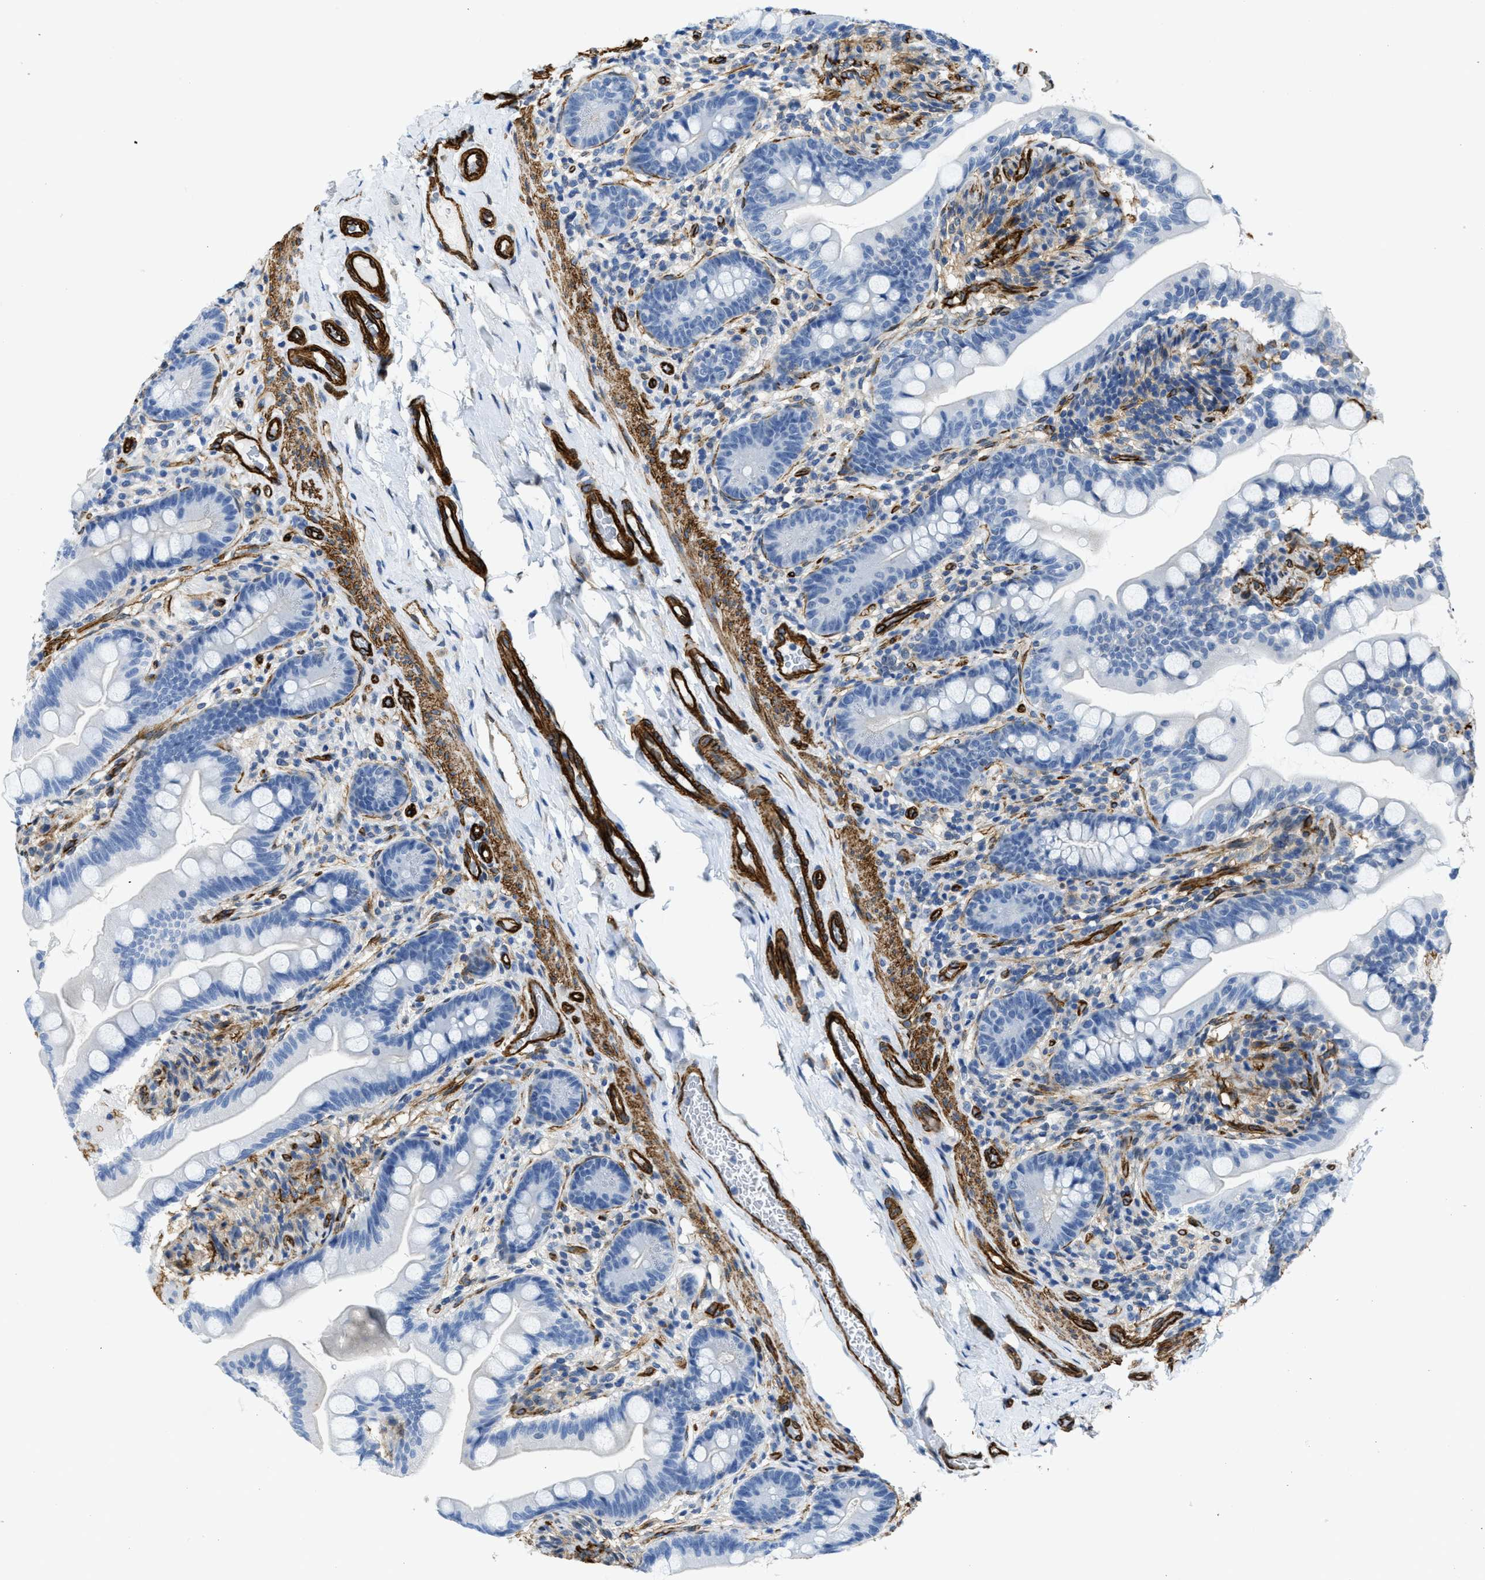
{"staining": {"intensity": "negative", "quantity": "none", "location": "none"}, "tissue": "small intestine", "cell_type": "Glandular cells", "image_type": "normal", "snomed": [{"axis": "morphology", "description": "Normal tissue, NOS"}, {"axis": "topography", "description": "Small intestine"}], "caption": "Glandular cells show no significant protein expression in unremarkable small intestine. (Stains: DAB IHC with hematoxylin counter stain, Microscopy: brightfield microscopy at high magnification).", "gene": "NAB1", "patient": {"sex": "female", "age": 56}}